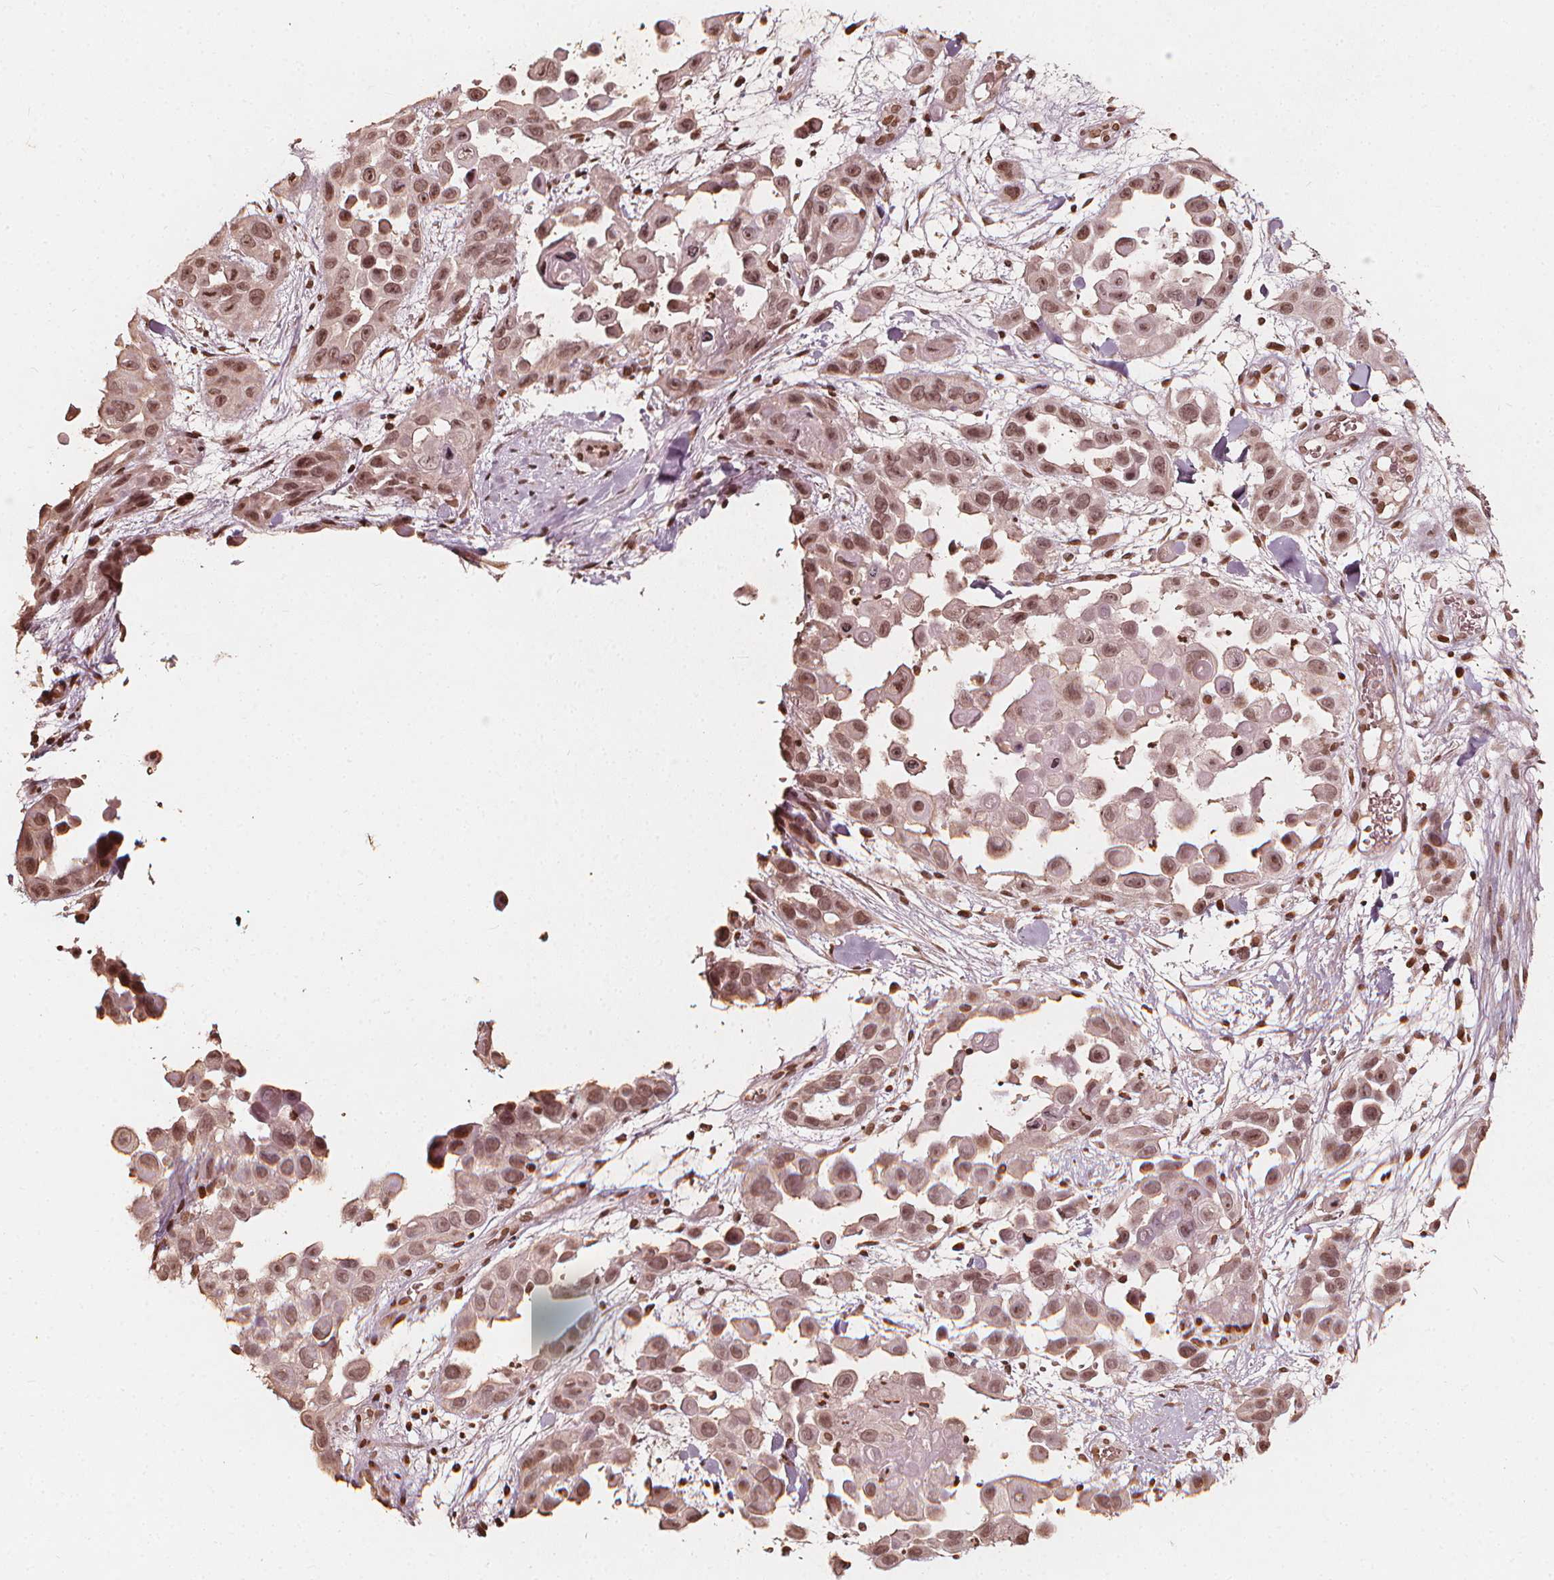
{"staining": {"intensity": "weak", "quantity": ">75%", "location": "nuclear"}, "tissue": "skin cancer", "cell_type": "Tumor cells", "image_type": "cancer", "snomed": [{"axis": "morphology", "description": "Squamous cell carcinoma, NOS"}, {"axis": "topography", "description": "Skin"}], "caption": "There is low levels of weak nuclear positivity in tumor cells of squamous cell carcinoma (skin), as demonstrated by immunohistochemical staining (brown color).", "gene": "H3C14", "patient": {"sex": "male", "age": 81}}